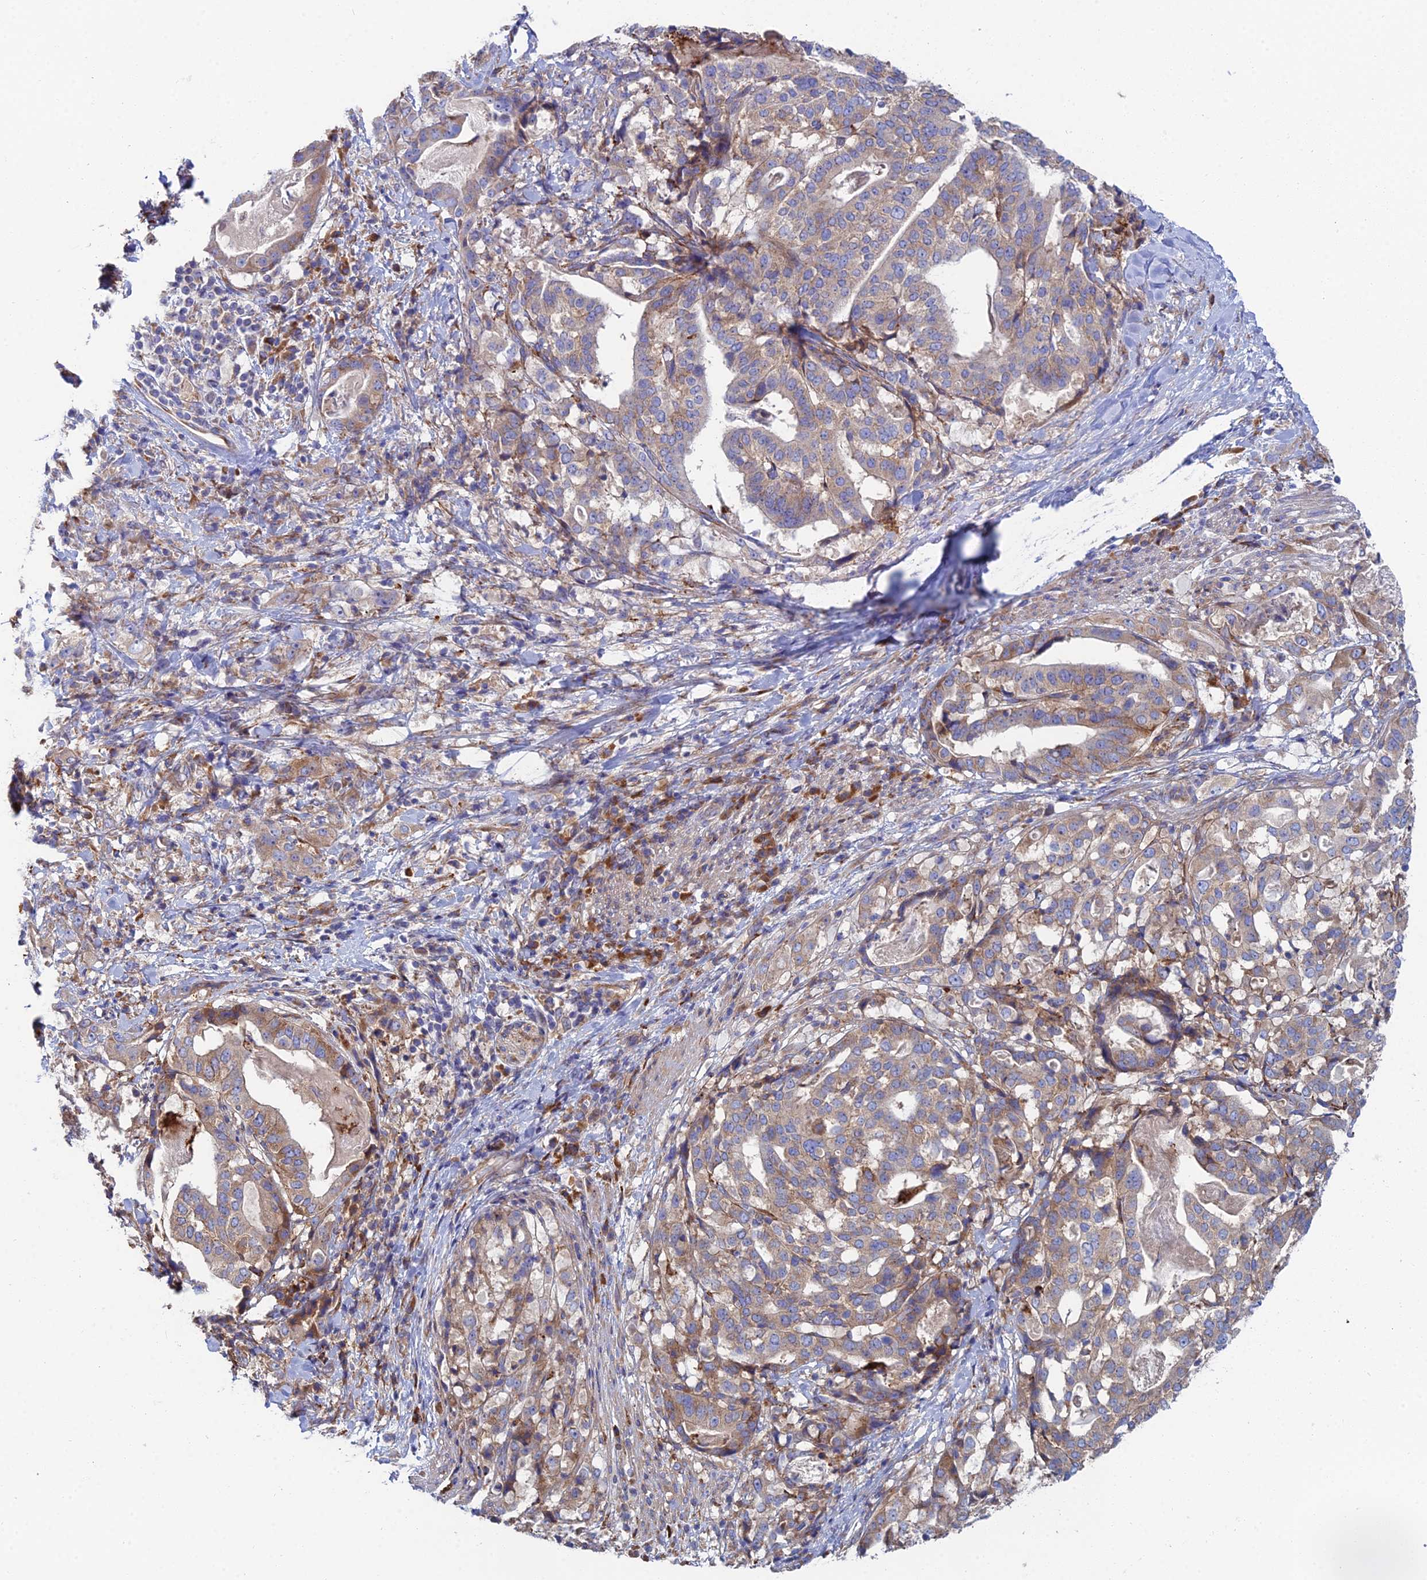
{"staining": {"intensity": "moderate", "quantity": "<25%", "location": "cytoplasmic/membranous"}, "tissue": "stomach cancer", "cell_type": "Tumor cells", "image_type": "cancer", "snomed": [{"axis": "morphology", "description": "Adenocarcinoma, NOS"}, {"axis": "topography", "description": "Stomach"}], "caption": "Protein analysis of stomach cancer (adenocarcinoma) tissue exhibits moderate cytoplasmic/membranous expression in about <25% of tumor cells.", "gene": "CLCN3", "patient": {"sex": "male", "age": 48}}